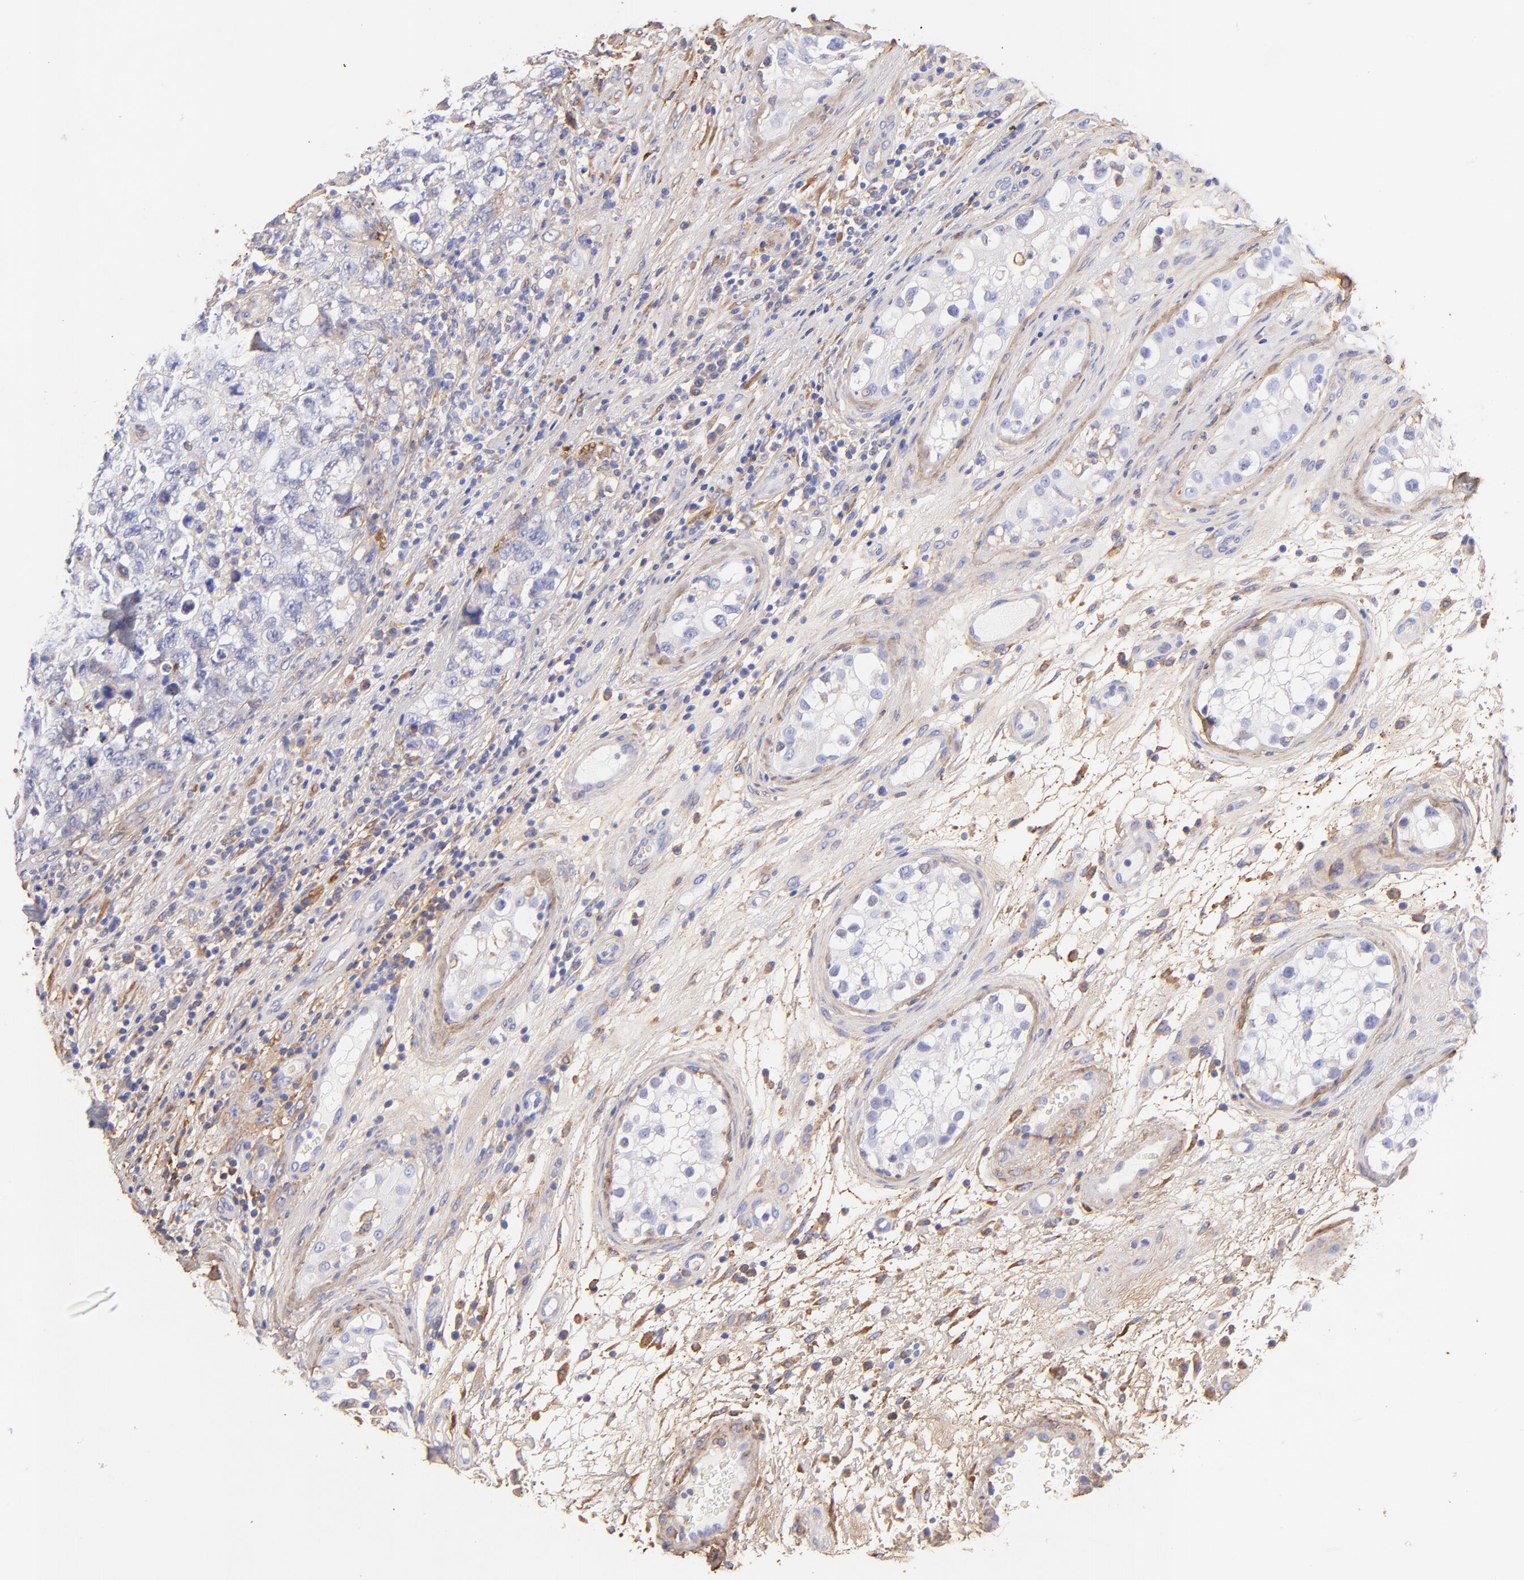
{"staining": {"intensity": "negative", "quantity": "none", "location": "none"}, "tissue": "testis cancer", "cell_type": "Tumor cells", "image_type": "cancer", "snomed": [{"axis": "morphology", "description": "Carcinoma, Embryonal, NOS"}, {"axis": "topography", "description": "Testis"}], "caption": "This is an IHC micrograph of human embryonal carcinoma (testis). There is no positivity in tumor cells.", "gene": "BGN", "patient": {"sex": "male", "age": 31}}